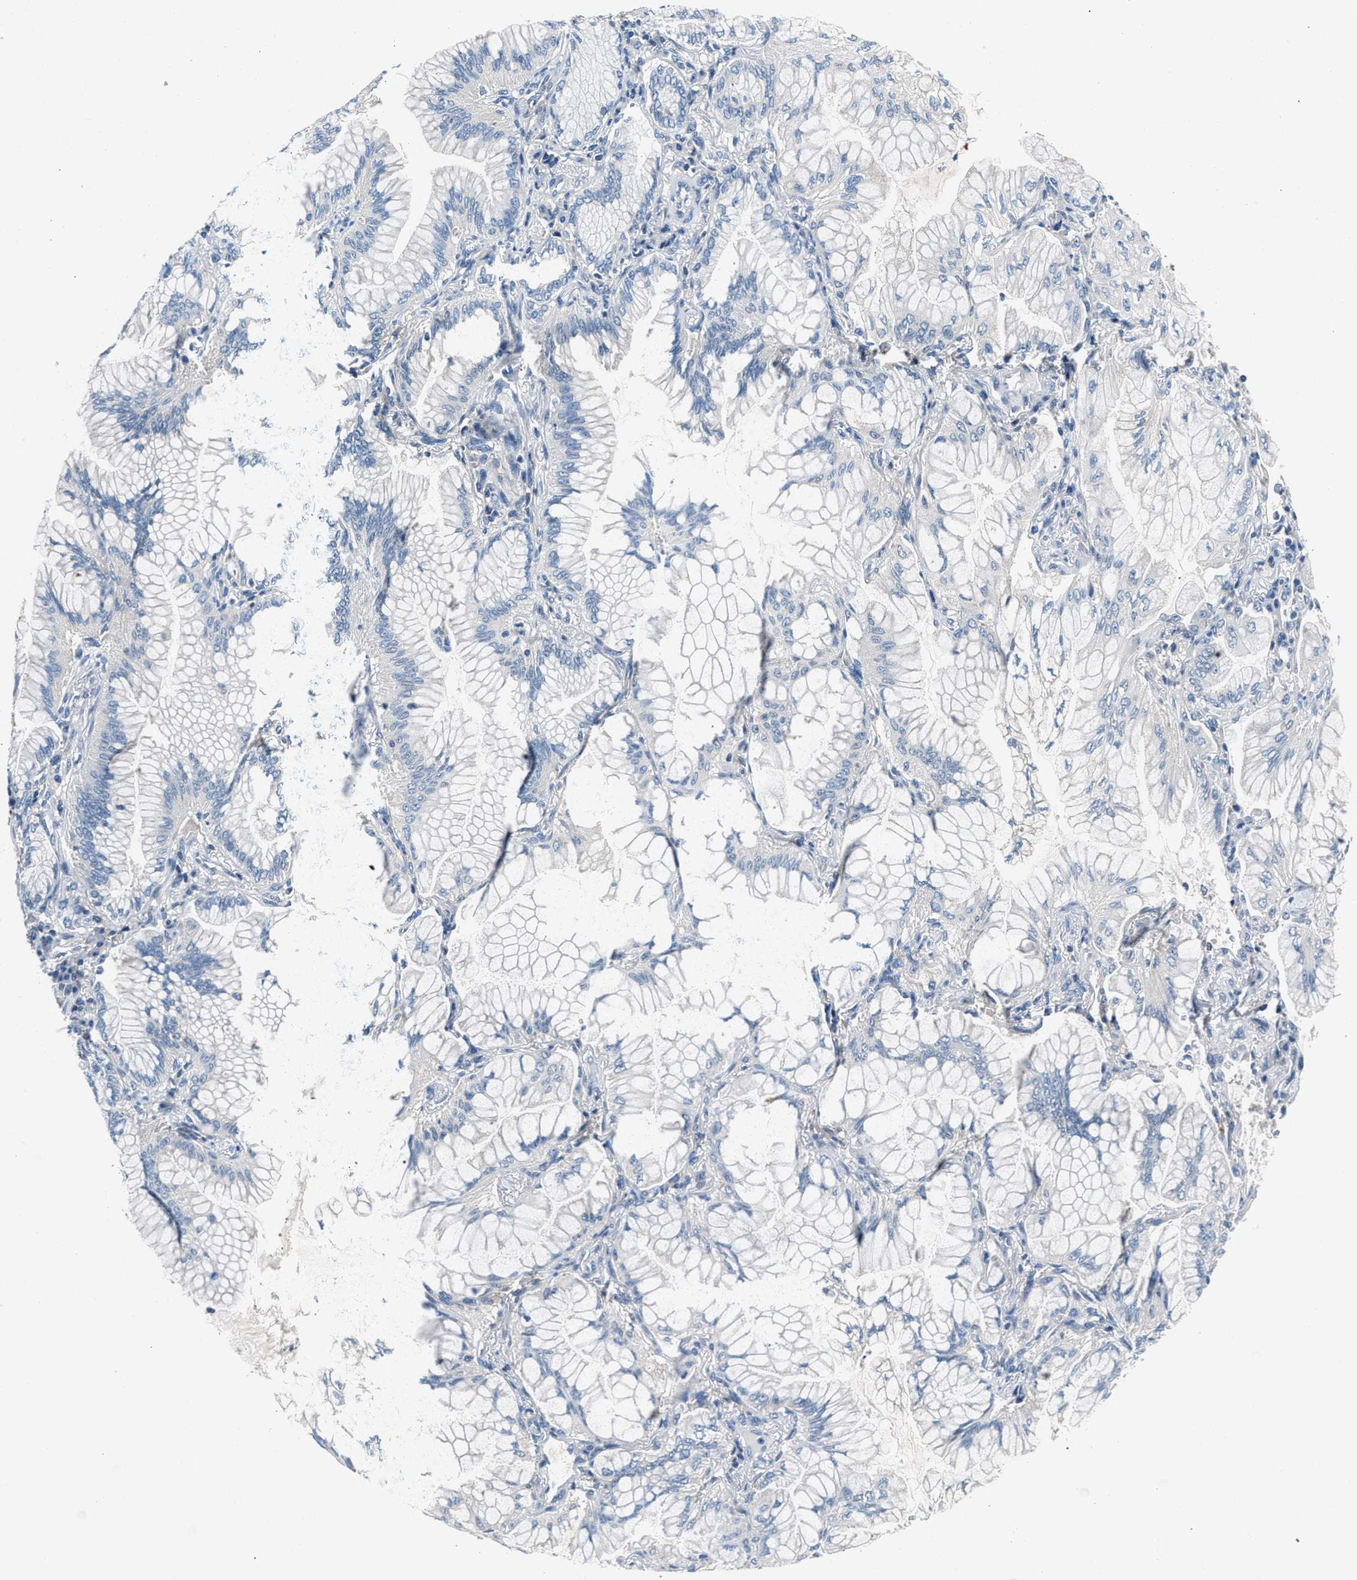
{"staining": {"intensity": "negative", "quantity": "none", "location": "none"}, "tissue": "lung cancer", "cell_type": "Tumor cells", "image_type": "cancer", "snomed": [{"axis": "morphology", "description": "Adenocarcinoma, NOS"}, {"axis": "topography", "description": "Lung"}], "caption": "Lung cancer stained for a protein using immunohistochemistry displays no staining tumor cells.", "gene": "DENND6B", "patient": {"sex": "female", "age": 70}}